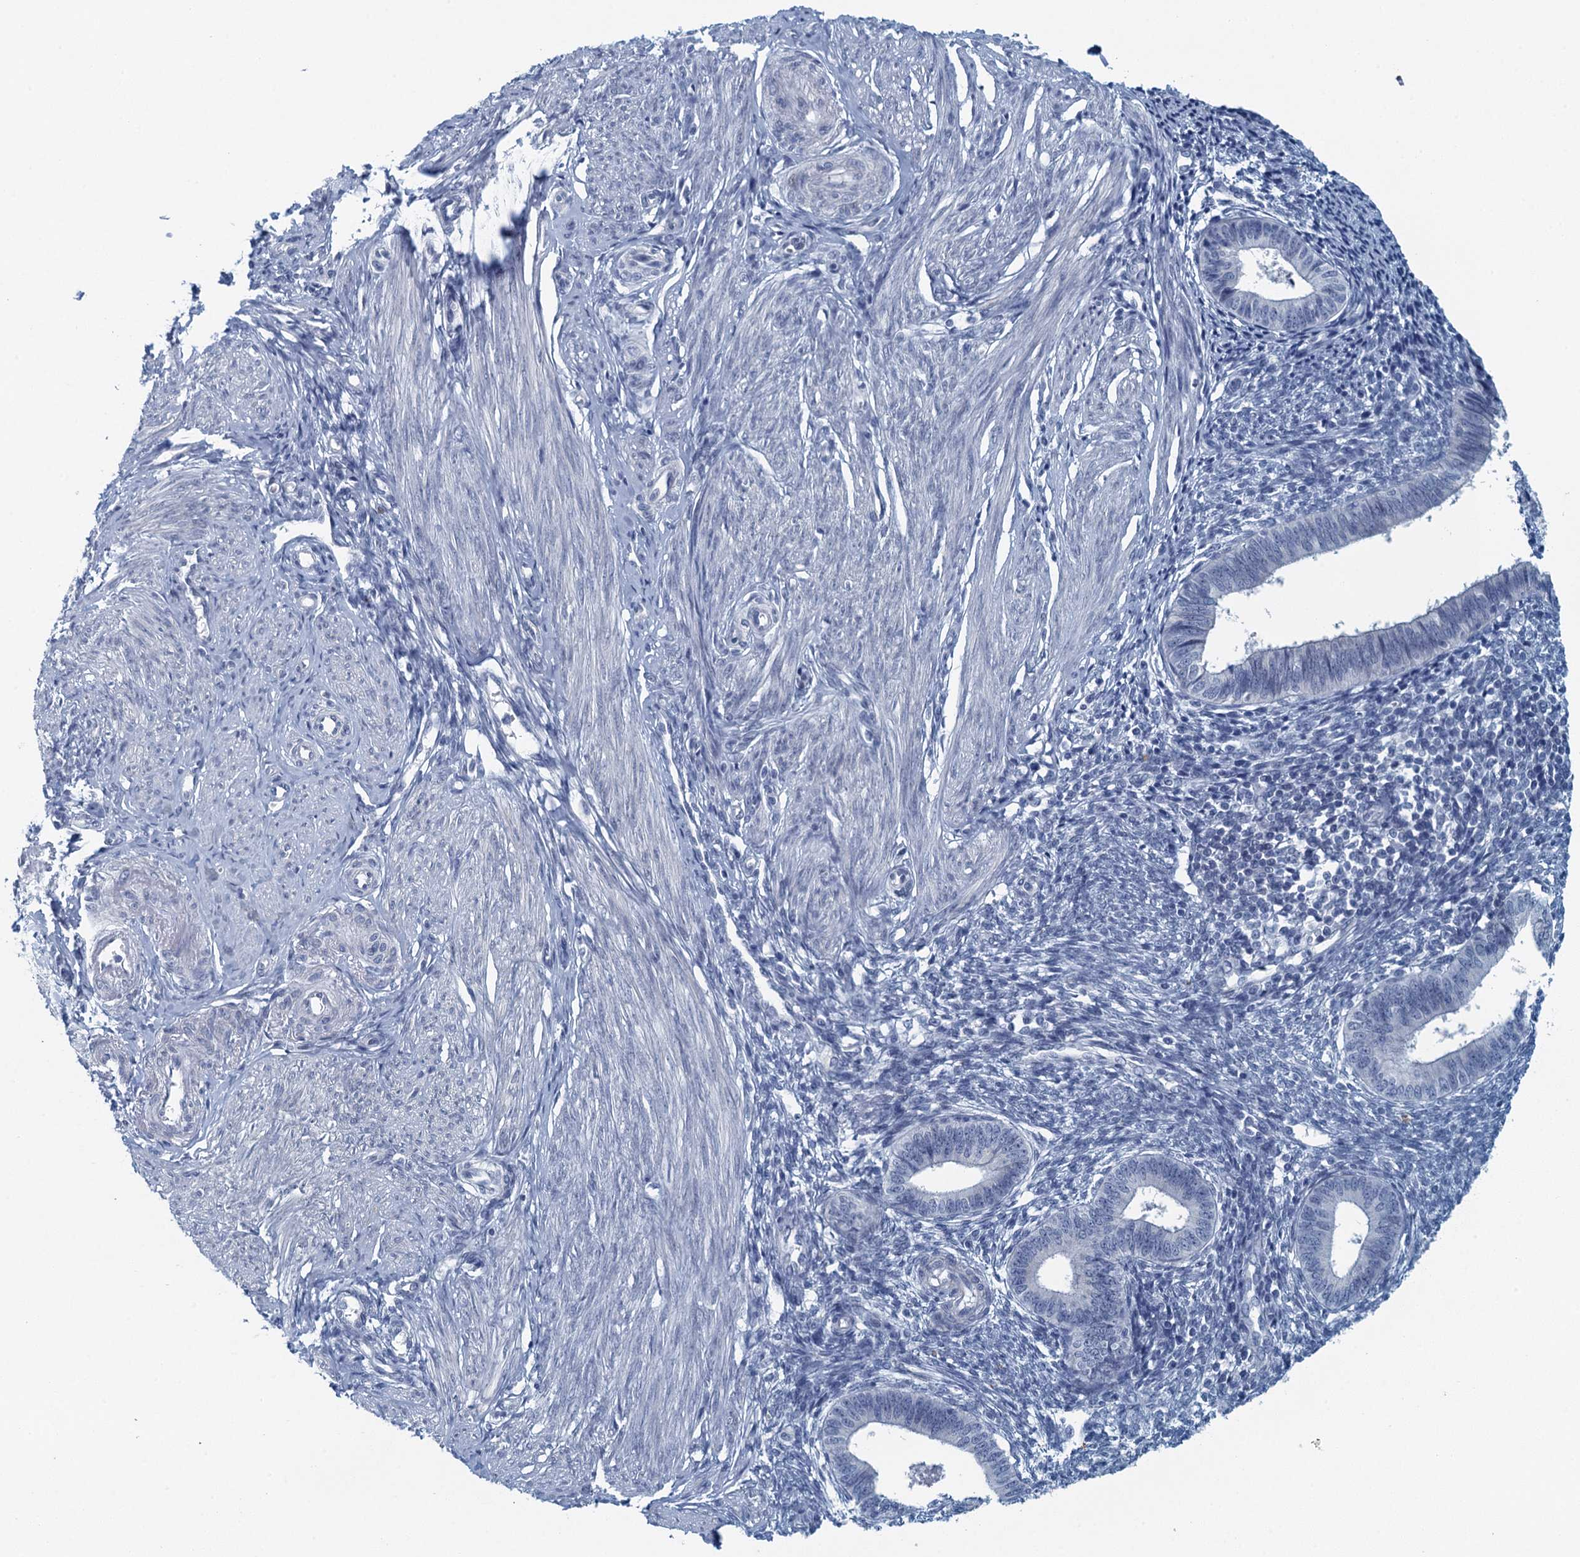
{"staining": {"intensity": "negative", "quantity": "none", "location": "none"}, "tissue": "endometrium", "cell_type": "Cells in endometrial stroma", "image_type": "normal", "snomed": [{"axis": "morphology", "description": "Normal tissue, NOS"}, {"axis": "topography", "description": "Endometrium"}], "caption": "Immunohistochemistry micrograph of benign endometrium: endometrium stained with DAB (3,3'-diaminobenzidine) exhibits no significant protein positivity in cells in endometrial stroma.", "gene": "C16orf95", "patient": {"sex": "female", "age": 46}}